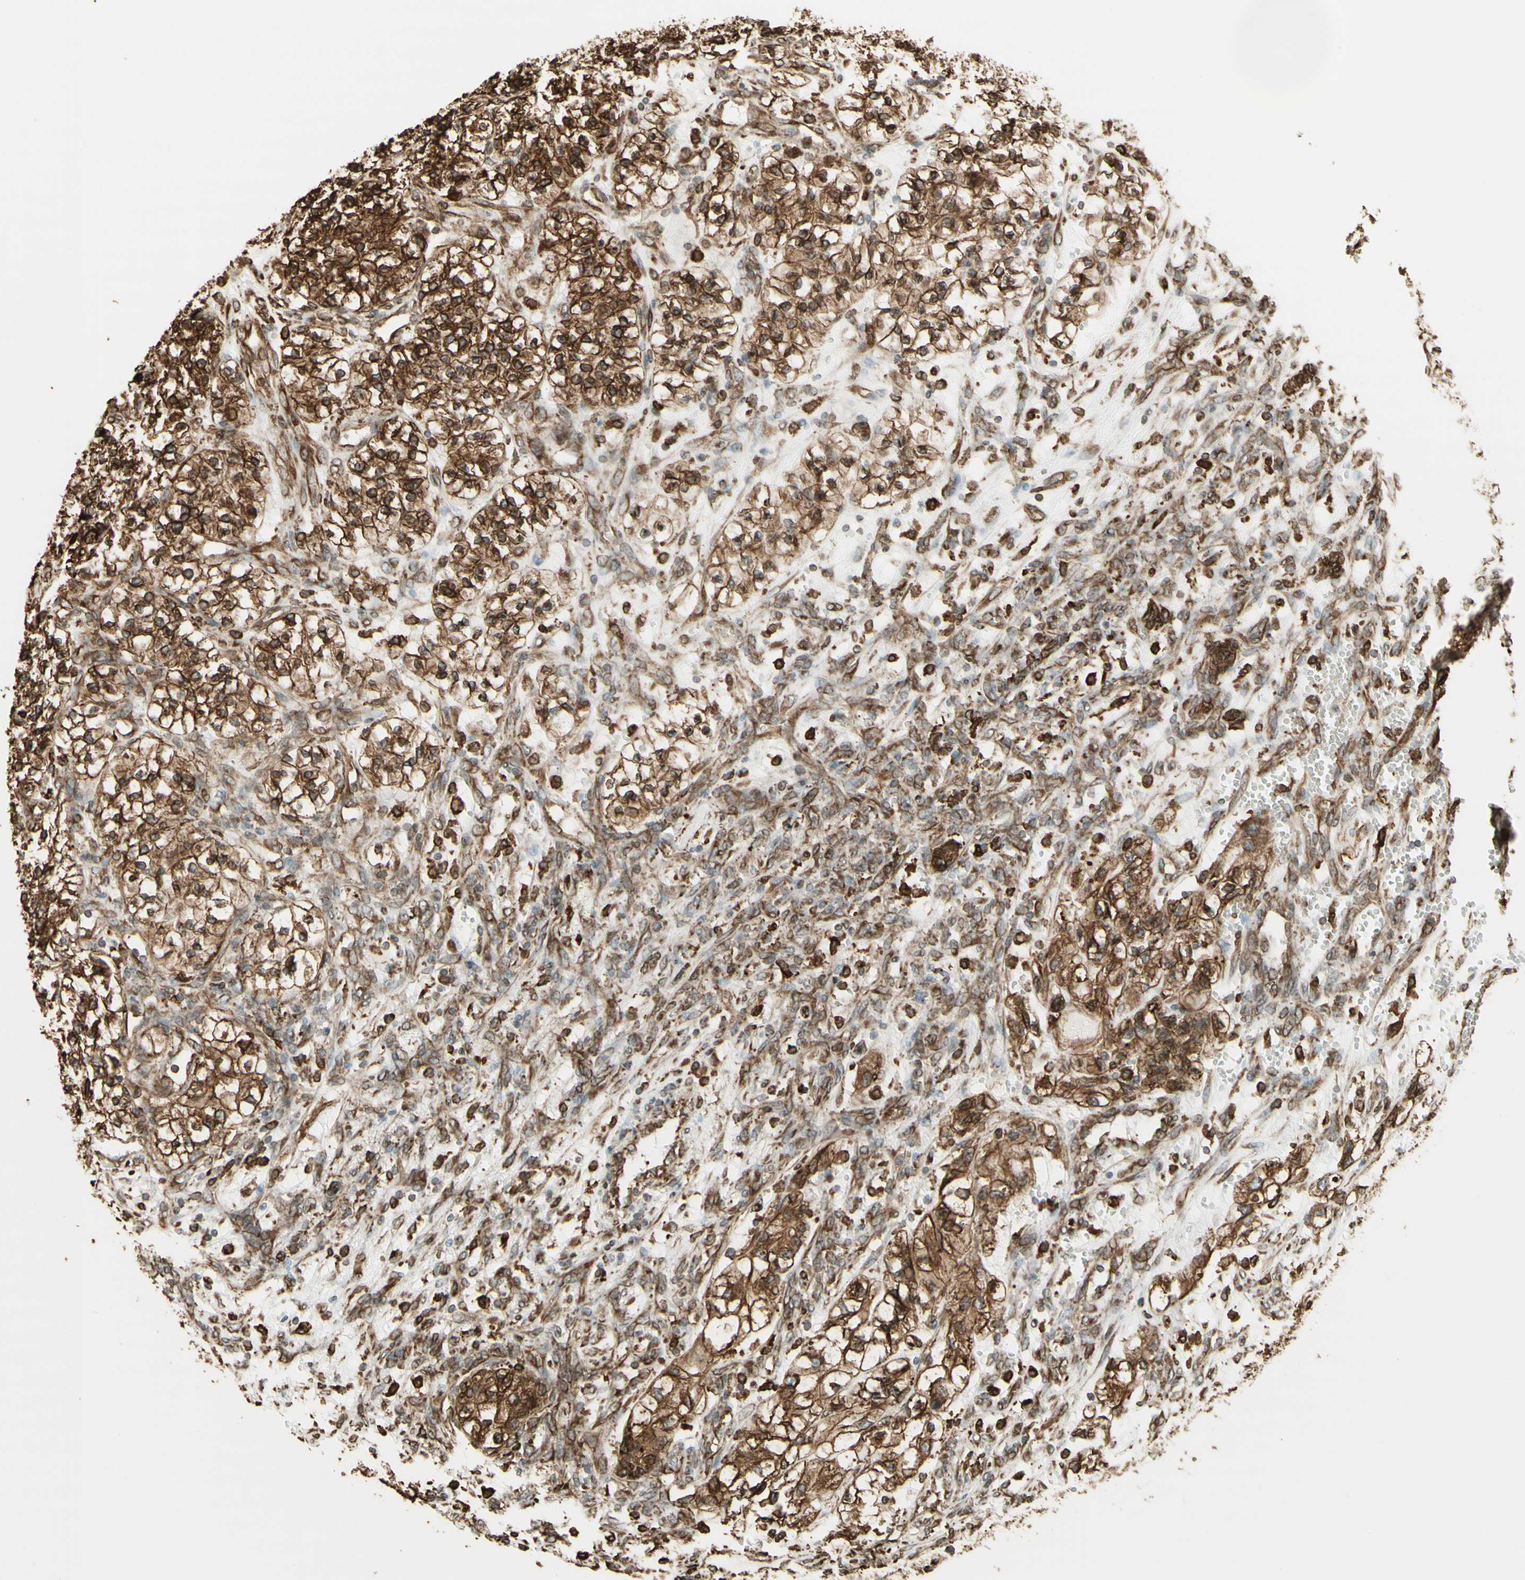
{"staining": {"intensity": "moderate", "quantity": ">75%", "location": "cytoplasmic/membranous"}, "tissue": "renal cancer", "cell_type": "Tumor cells", "image_type": "cancer", "snomed": [{"axis": "morphology", "description": "Adenocarcinoma, NOS"}, {"axis": "topography", "description": "Kidney"}], "caption": "Human renal cancer (adenocarcinoma) stained for a protein (brown) reveals moderate cytoplasmic/membranous positive positivity in about >75% of tumor cells.", "gene": "CANX", "patient": {"sex": "female", "age": 57}}